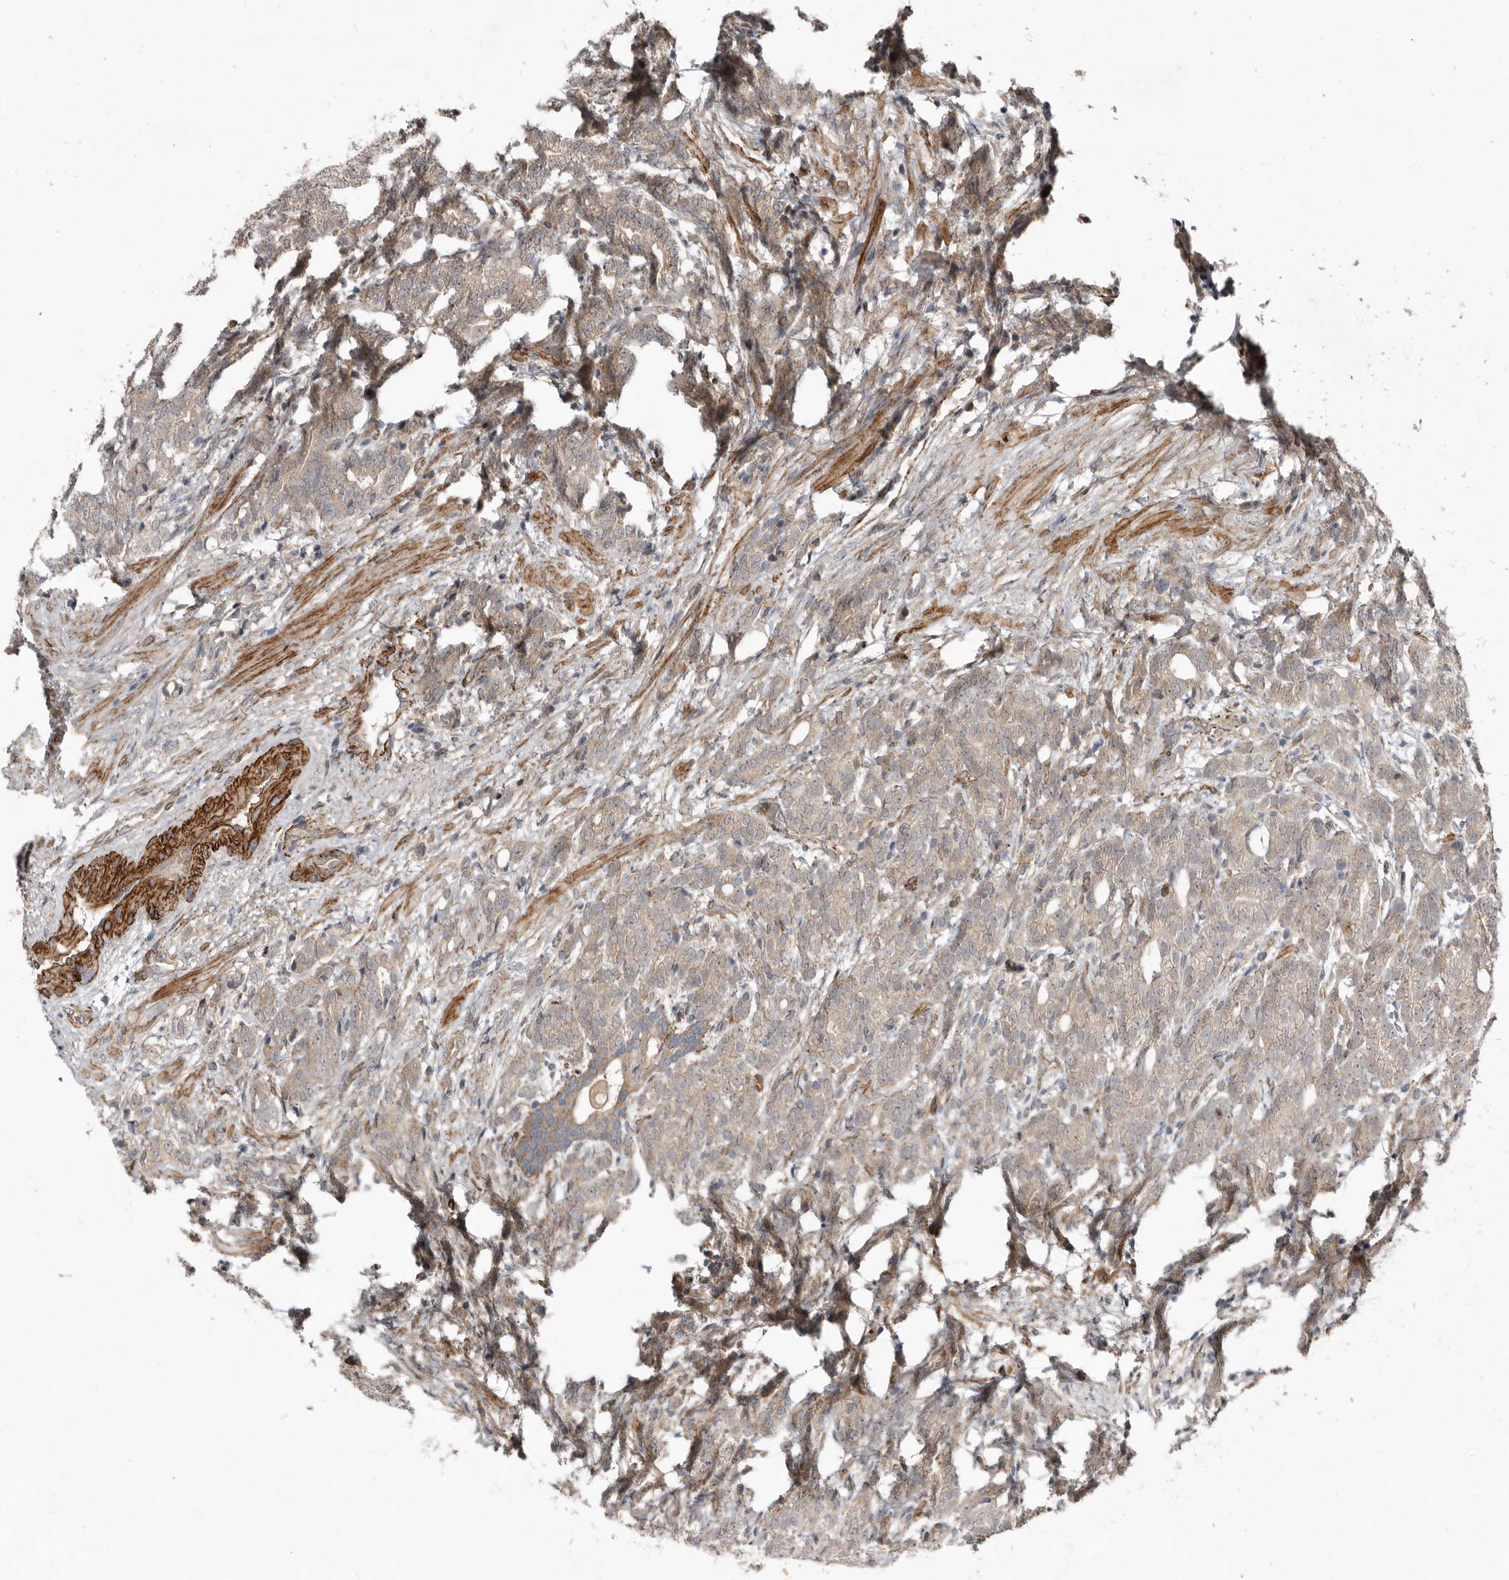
{"staining": {"intensity": "weak", "quantity": ">75%", "location": "cytoplasmic/membranous"}, "tissue": "prostate cancer", "cell_type": "Tumor cells", "image_type": "cancer", "snomed": [{"axis": "morphology", "description": "Adenocarcinoma, High grade"}, {"axis": "topography", "description": "Prostate"}], "caption": "Protein staining of prostate adenocarcinoma (high-grade) tissue exhibits weak cytoplasmic/membranous positivity in about >75% of tumor cells.", "gene": "RANBP17", "patient": {"sex": "male", "age": 57}}